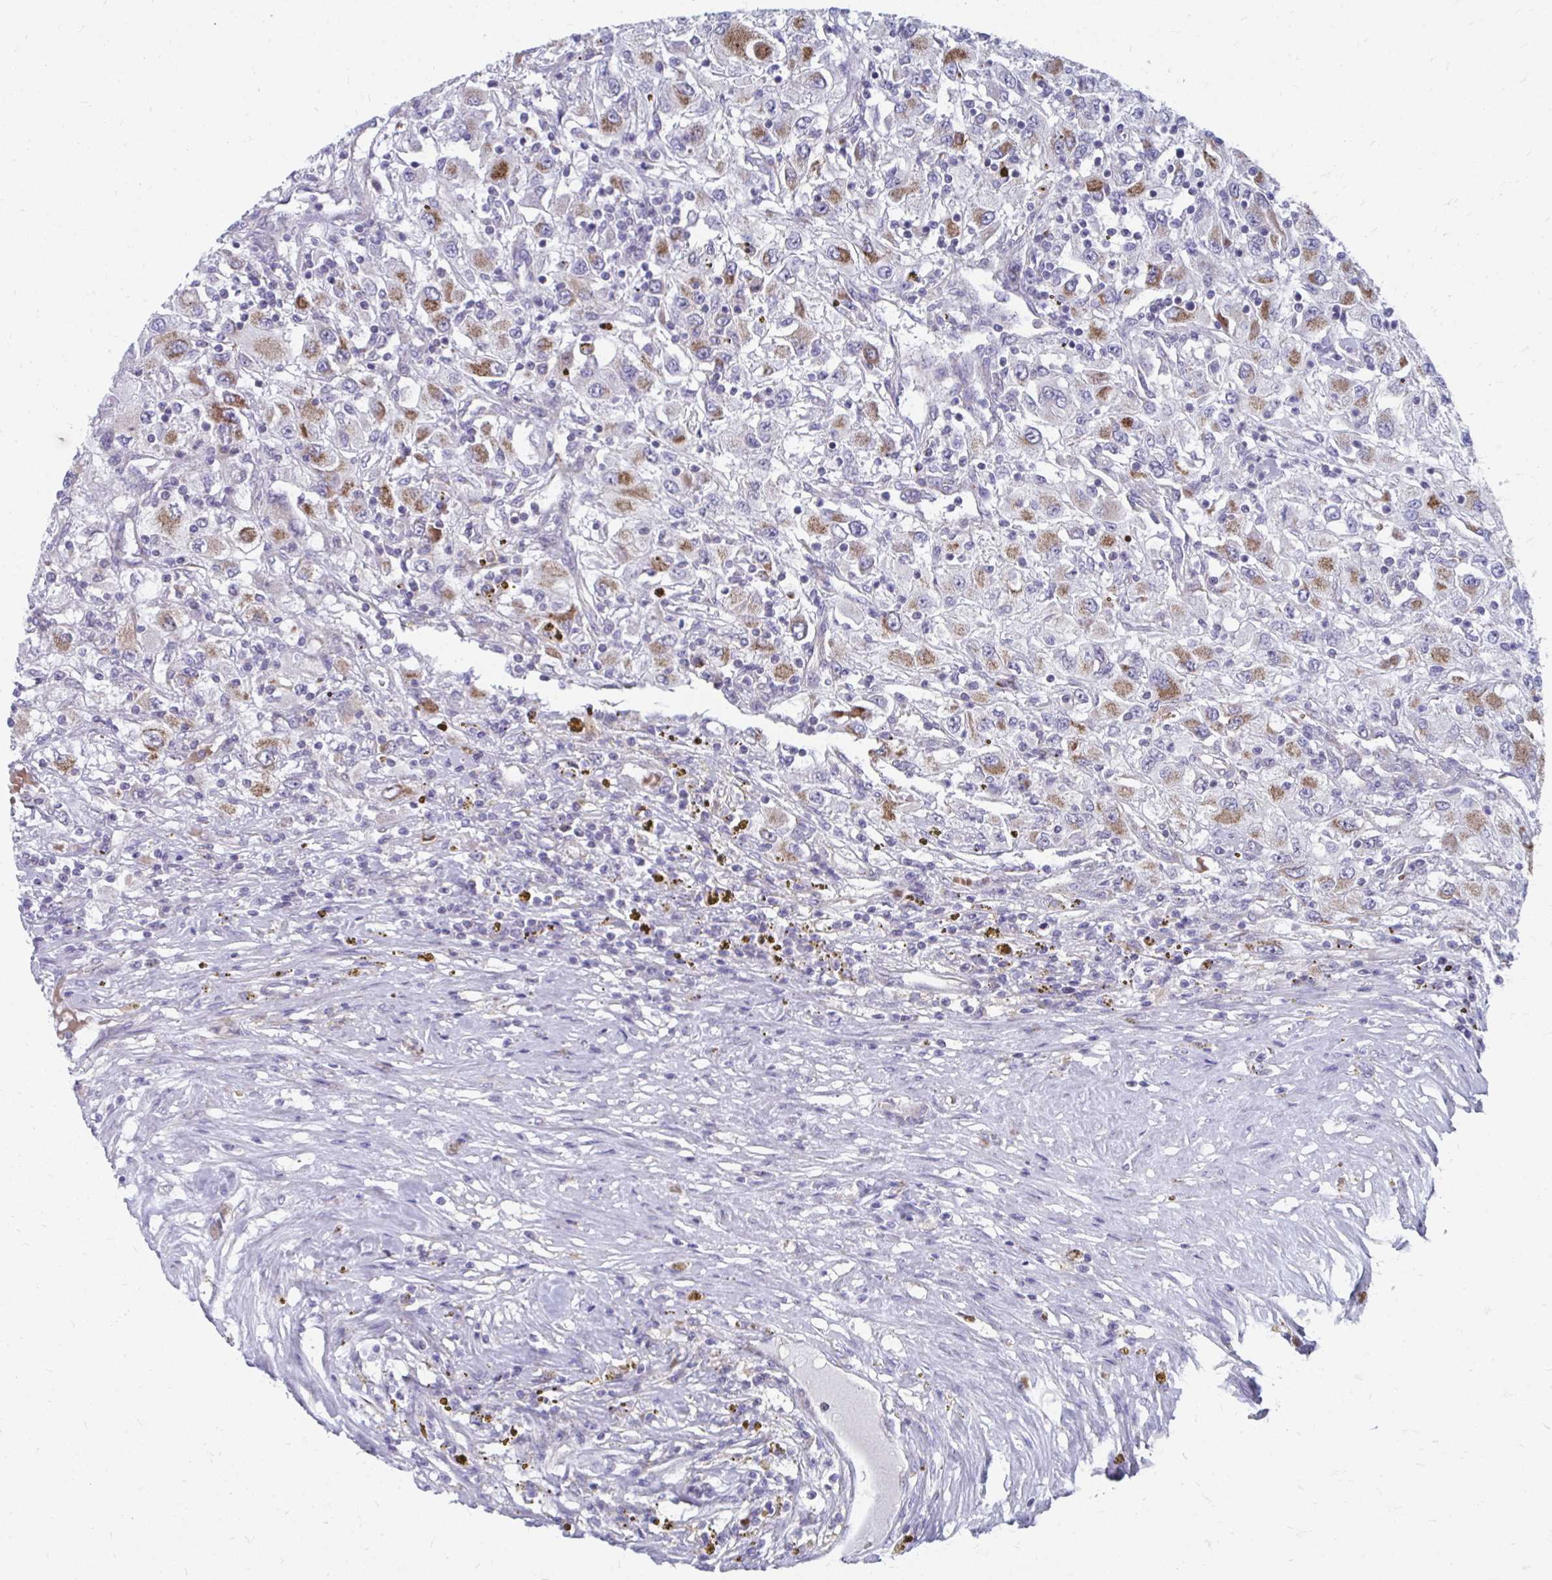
{"staining": {"intensity": "strong", "quantity": "25%-75%", "location": "cytoplasmic/membranous"}, "tissue": "renal cancer", "cell_type": "Tumor cells", "image_type": "cancer", "snomed": [{"axis": "morphology", "description": "Adenocarcinoma, NOS"}, {"axis": "topography", "description": "Kidney"}], "caption": "Strong cytoplasmic/membranous expression is seen in about 25%-75% of tumor cells in renal adenocarcinoma. Nuclei are stained in blue.", "gene": "PABIR3", "patient": {"sex": "female", "age": 67}}